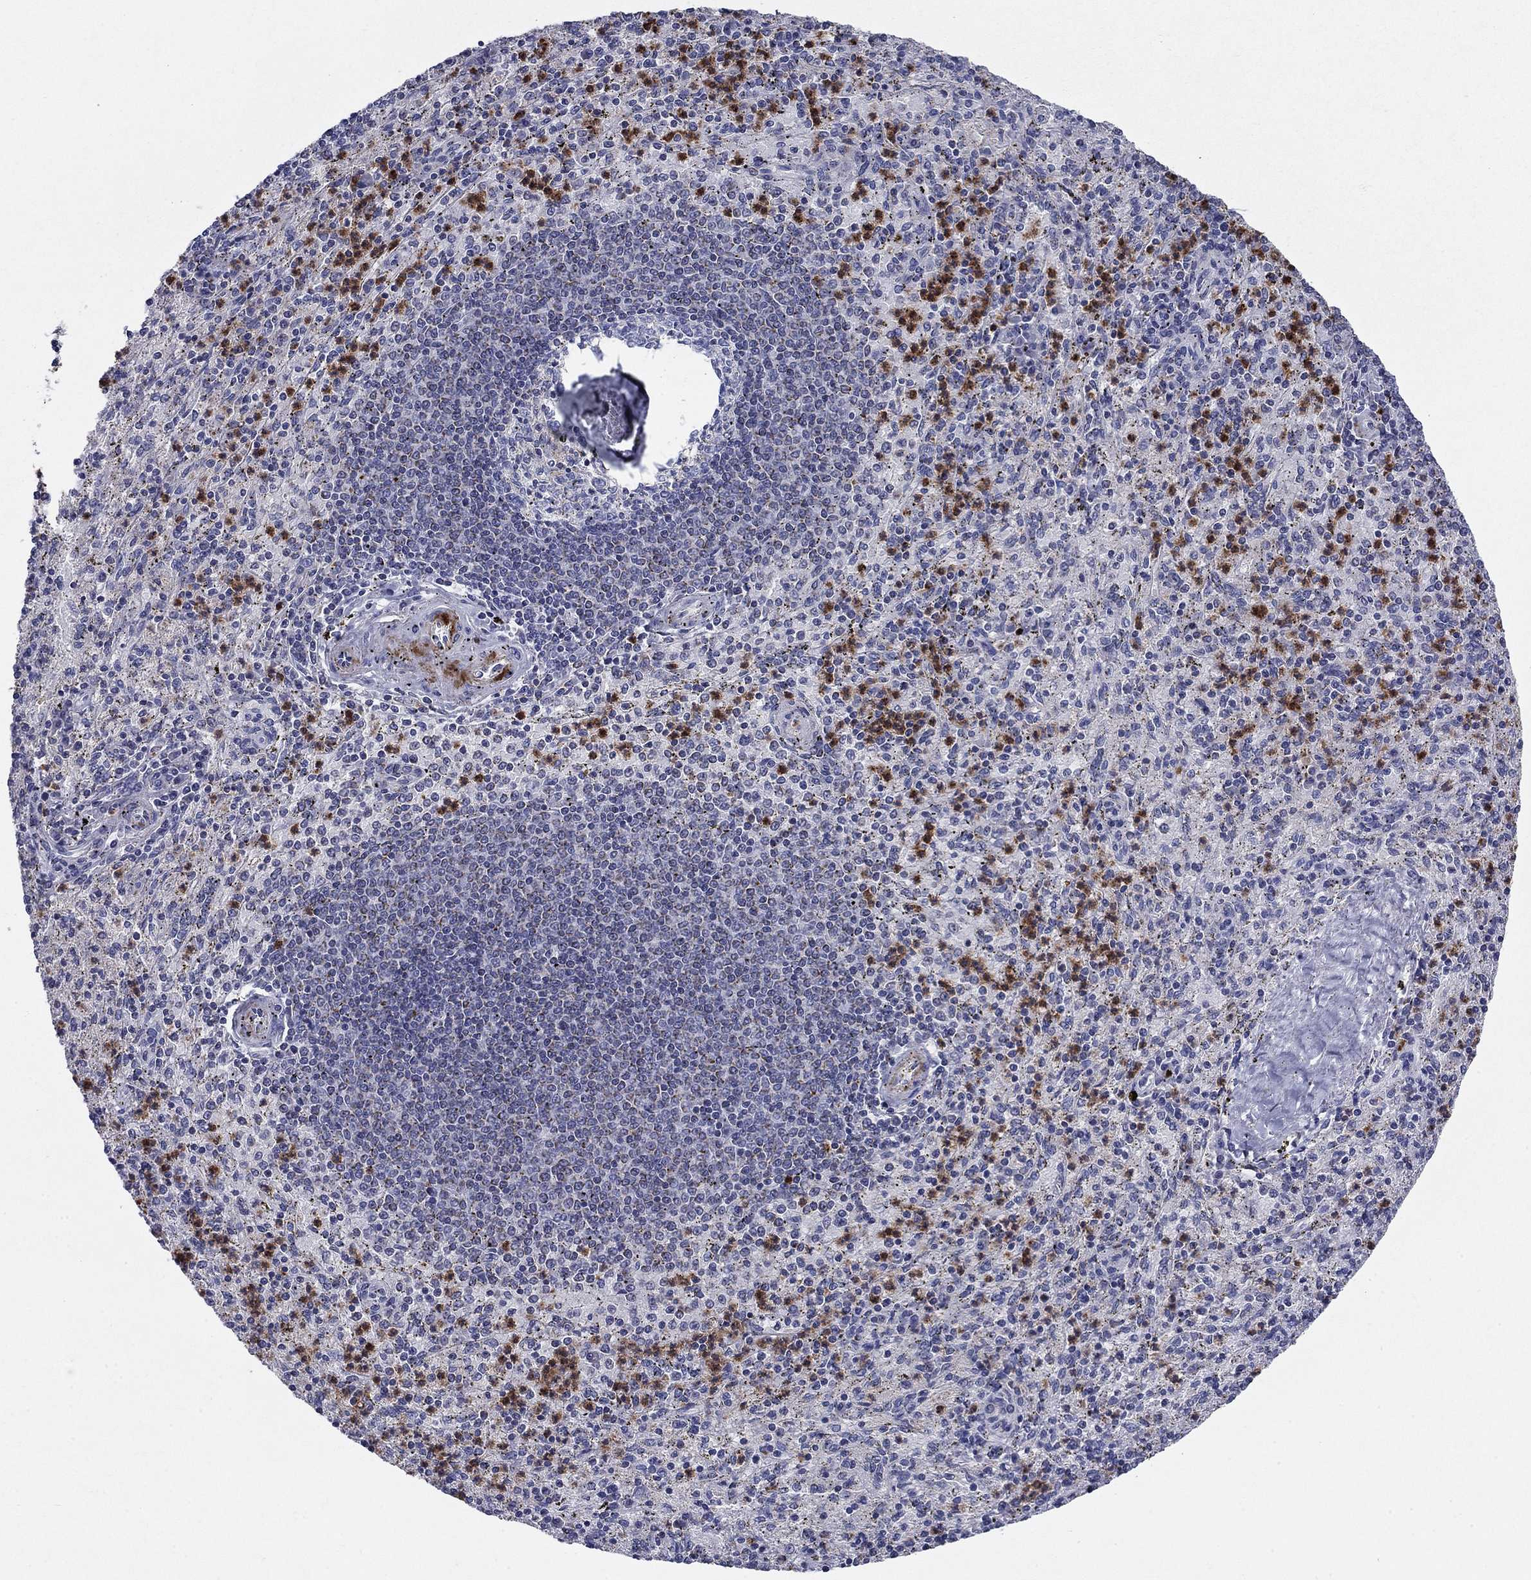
{"staining": {"intensity": "strong", "quantity": "<25%", "location": "cytoplasmic/membranous"}, "tissue": "spleen", "cell_type": "Cells in red pulp", "image_type": "normal", "snomed": [{"axis": "morphology", "description": "Normal tissue, NOS"}, {"axis": "topography", "description": "Spleen"}], "caption": "The photomicrograph shows immunohistochemical staining of benign spleen. There is strong cytoplasmic/membranous staining is appreciated in approximately <25% of cells in red pulp.", "gene": "NDUFA4L2", "patient": {"sex": "male", "age": 60}}